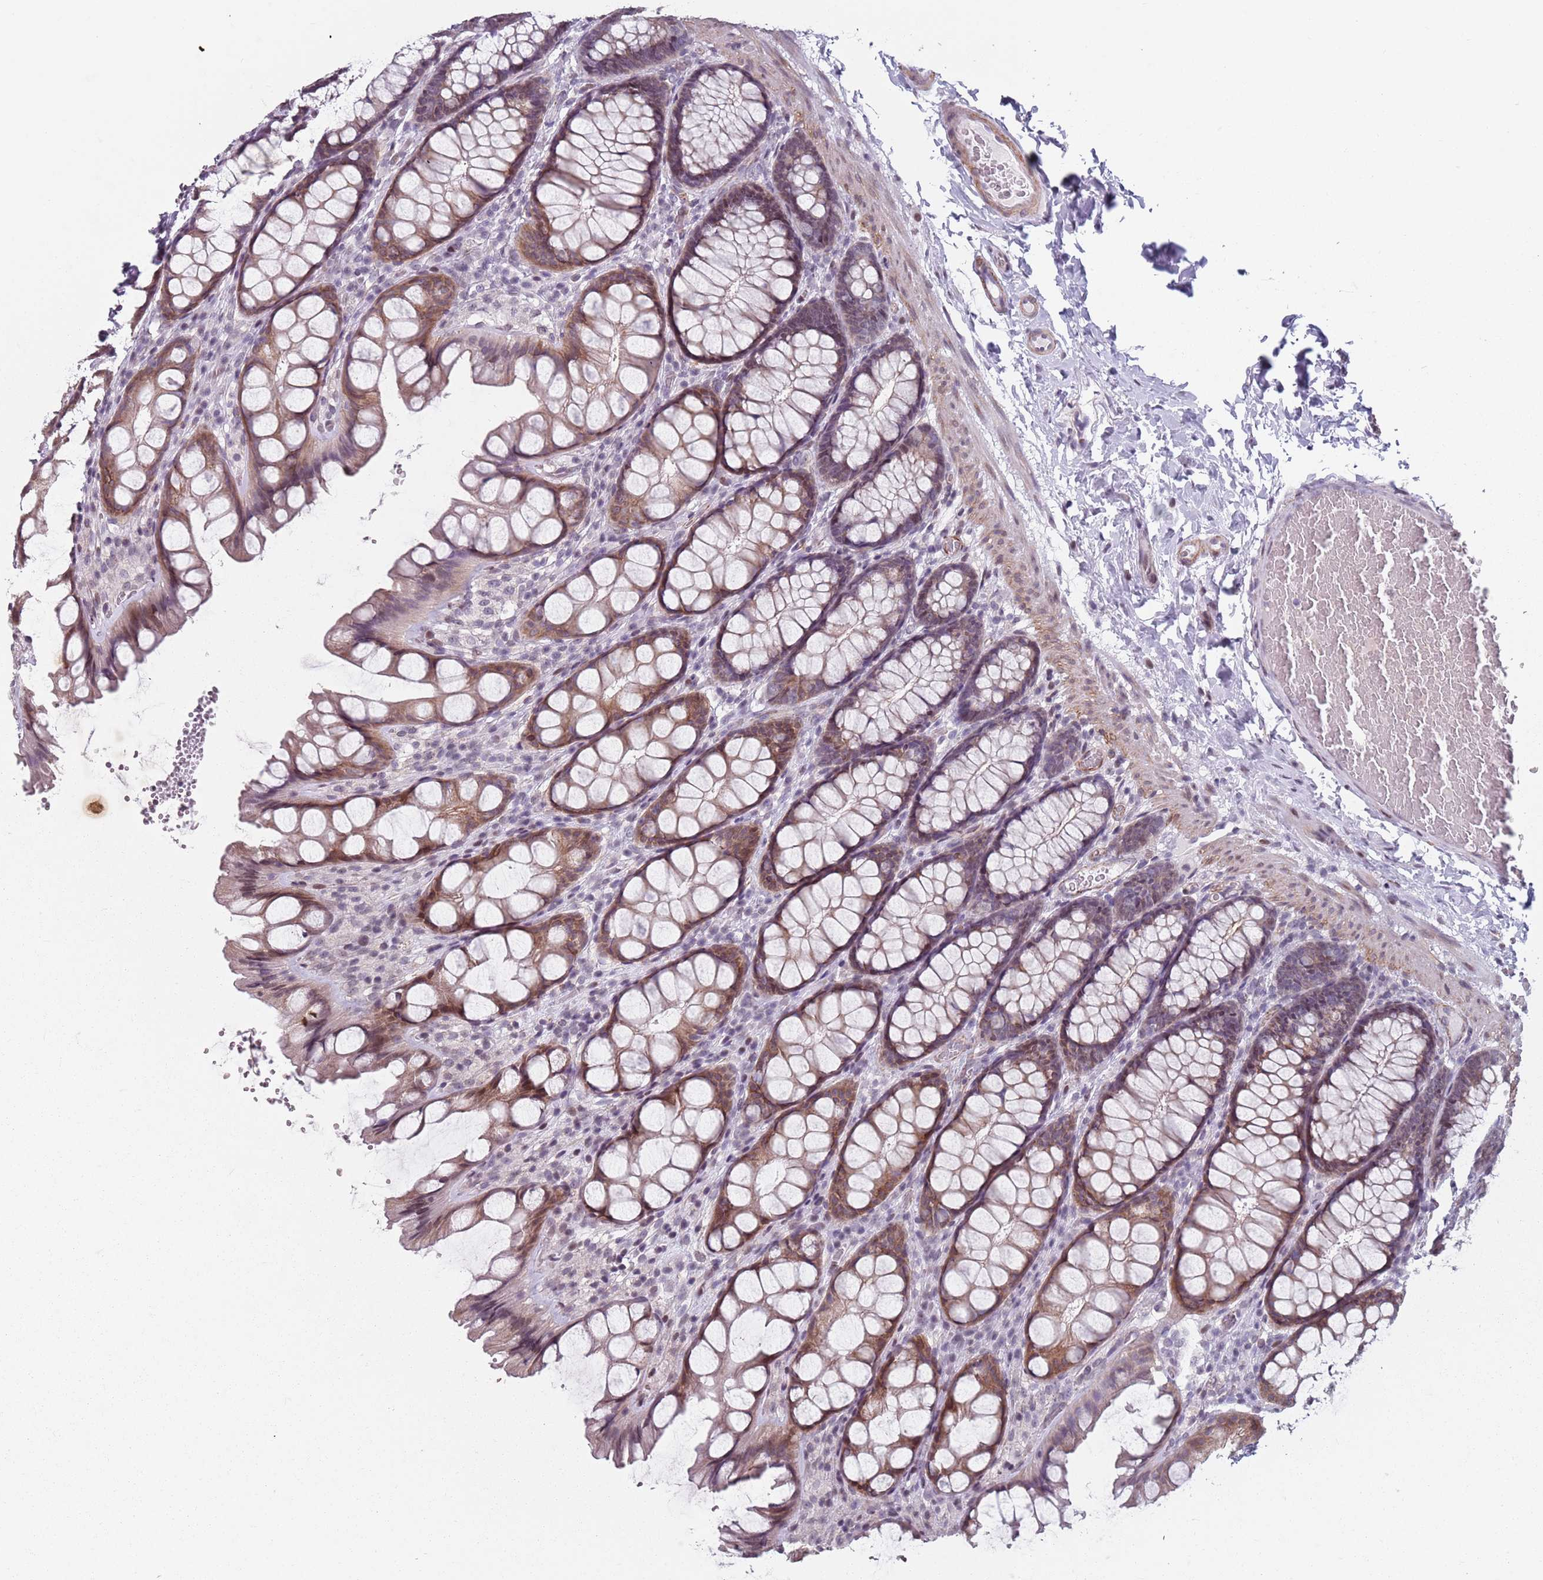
{"staining": {"intensity": "weak", "quantity": ">75%", "location": "cytoplasmic/membranous"}, "tissue": "colon", "cell_type": "Endothelial cells", "image_type": "normal", "snomed": [{"axis": "morphology", "description": "Normal tissue, NOS"}, {"axis": "topography", "description": "Colon"}], "caption": "The photomicrograph shows immunohistochemical staining of normal colon. There is weak cytoplasmic/membranous expression is seen in approximately >75% of endothelial cells.", "gene": "TMC4", "patient": {"sex": "male", "age": 47}}